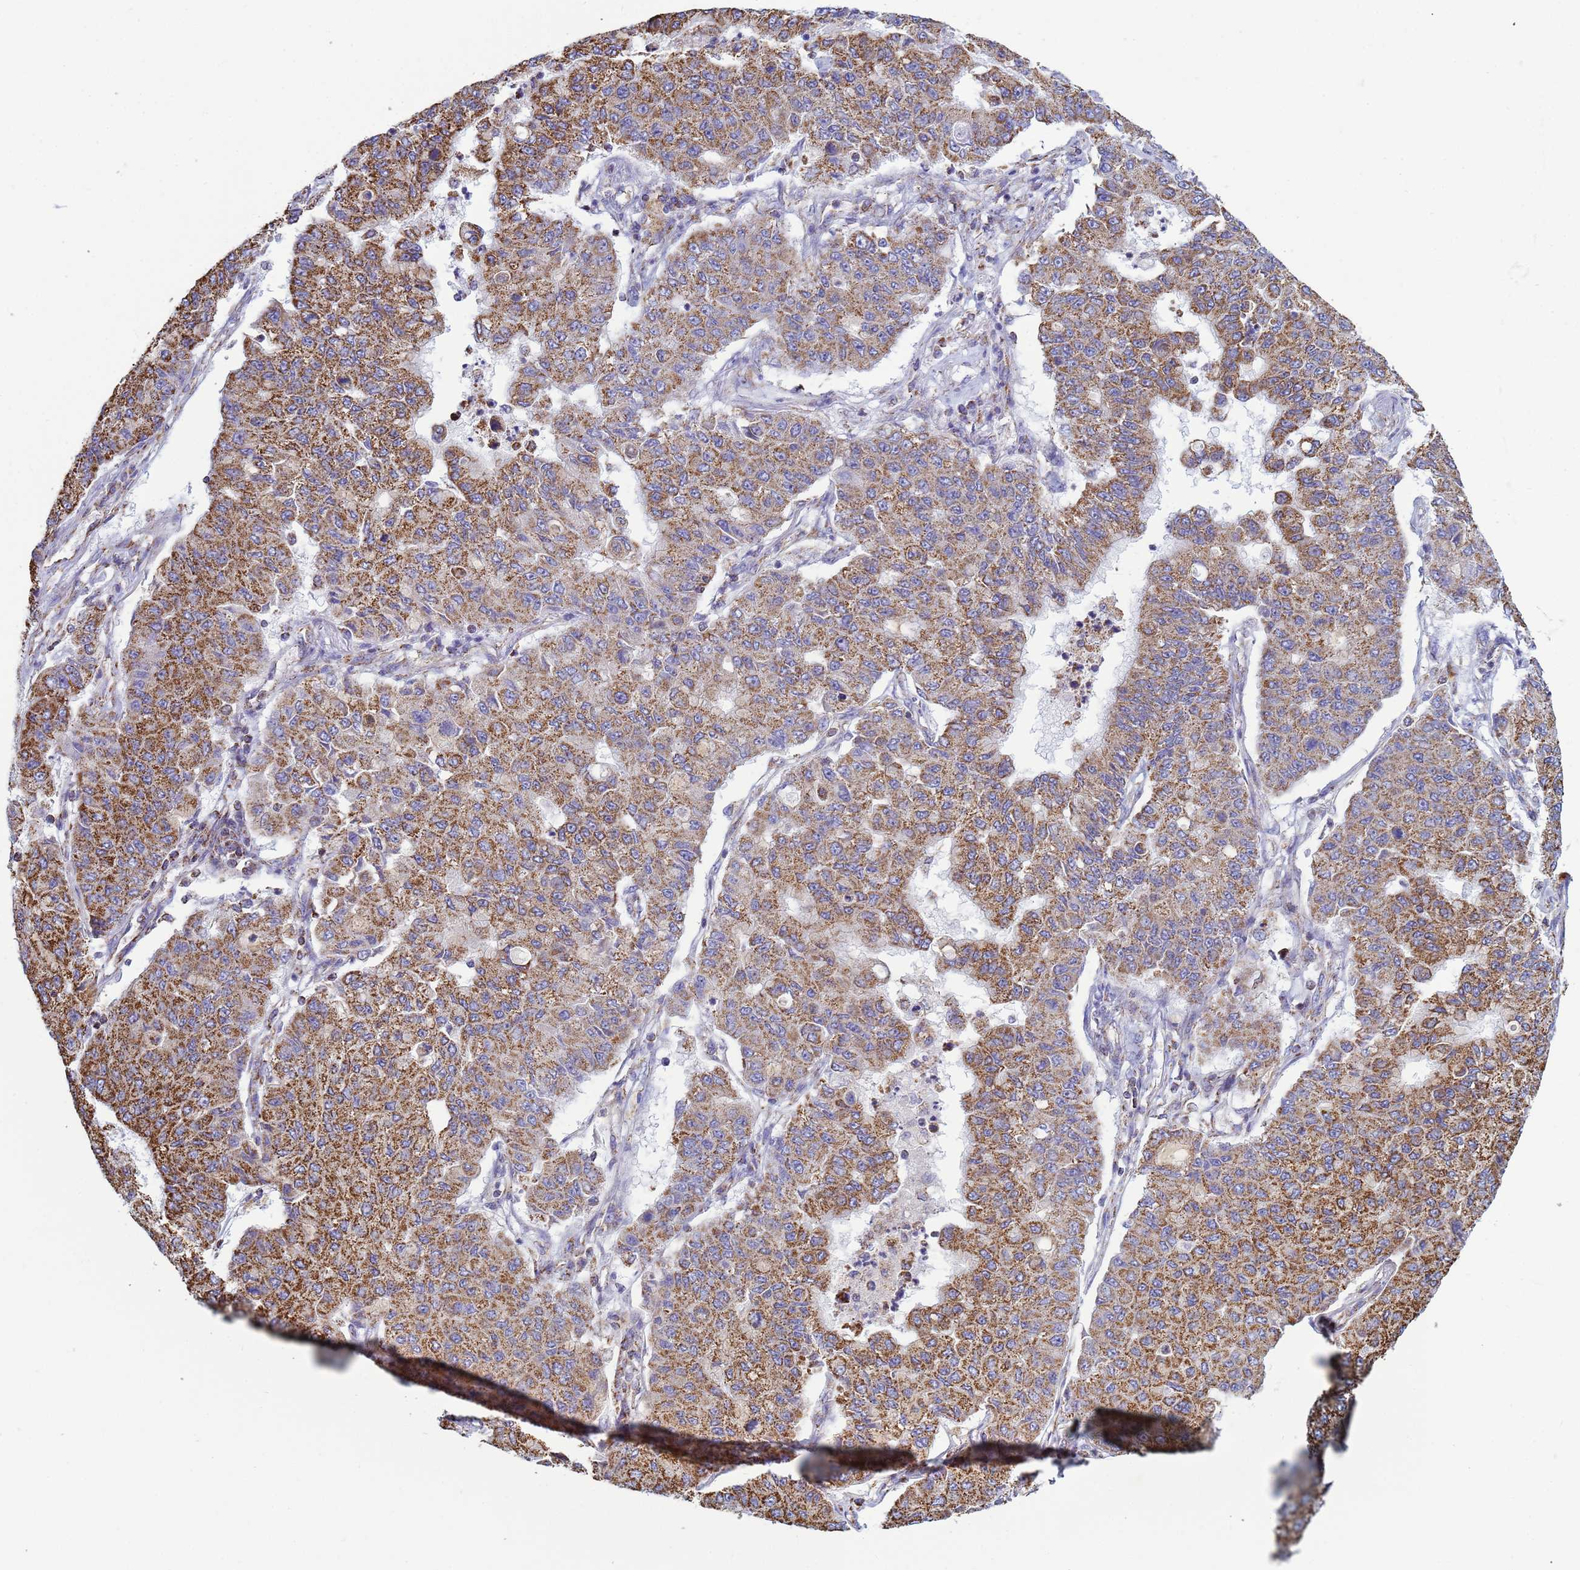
{"staining": {"intensity": "strong", "quantity": ">75%", "location": "cytoplasmic/membranous"}, "tissue": "lung cancer", "cell_type": "Tumor cells", "image_type": "cancer", "snomed": [{"axis": "morphology", "description": "Squamous cell carcinoma, NOS"}, {"axis": "topography", "description": "Lung"}], "caption": "This histopathology image reveals lung squamous cell carcinoma stained with IHC to label a protein in brown. The cytoplasmic/membranous of tumor cells show strong positivity for the protein. Nuclei are counter-stained blue.", "gene": "COQ4", "patient": {"sex": "male", "age": 74}}